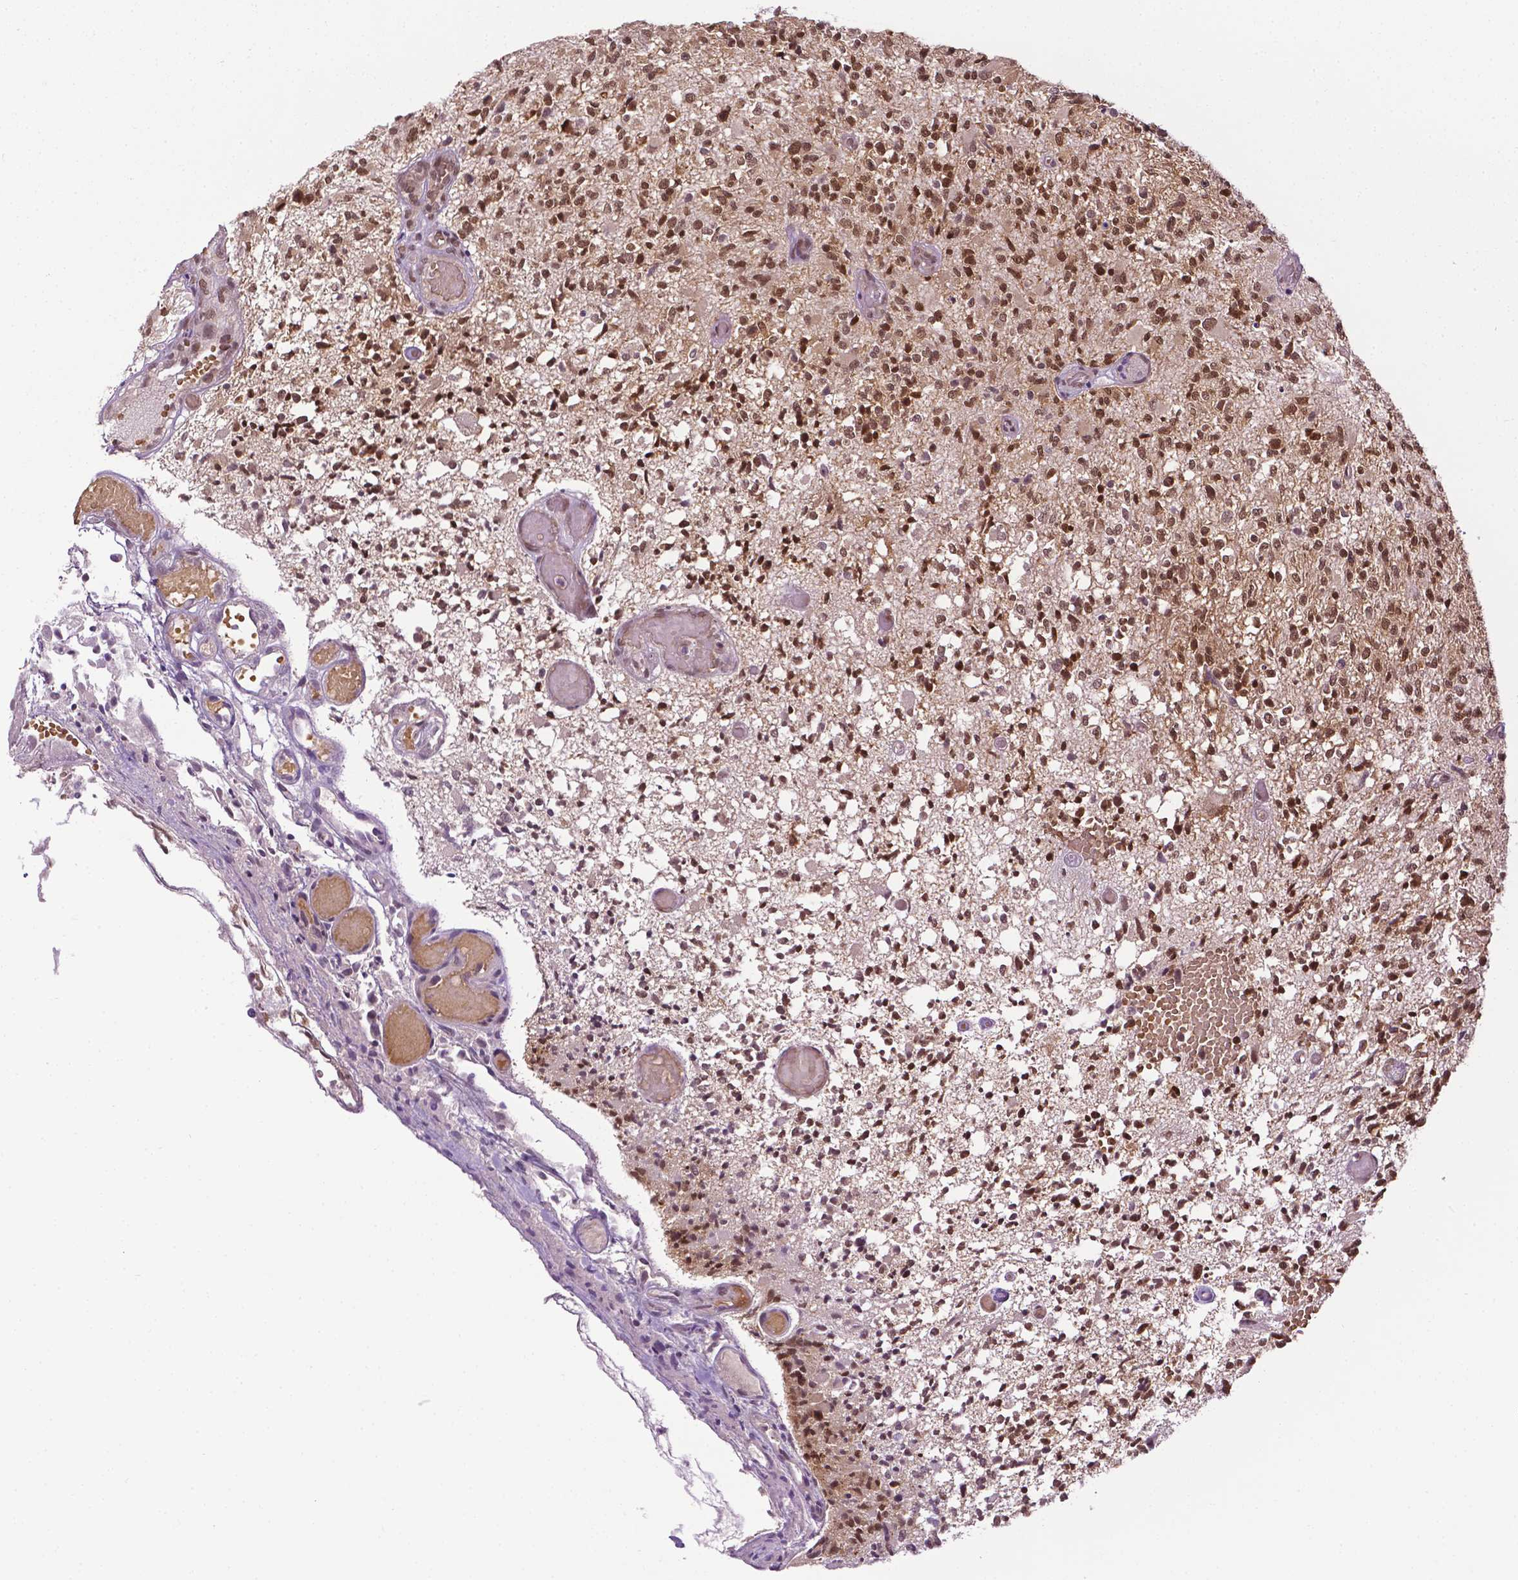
{"staining": {"intensity": "strong", "quantity": ">75%", "location": "nuclear"}, "tissue": "glioma", "cell_type": "Tumor cells", "image_type": "cancer", "snomed": [{"axis": "morphology", "description": "Glioma, malignant, High grade"}, {"axis": "topography", "description": "Brain"}], "caption": "Immunohistochemistry (DAB (3,3'-diaminobenzidine)) staining of malignant glioma (high-grade) shows strong nuclear protein positivity in approximately >75% of tumor cells.", "gene": "UBQLN4", "patient": {"sex": "female", "age": 63}}